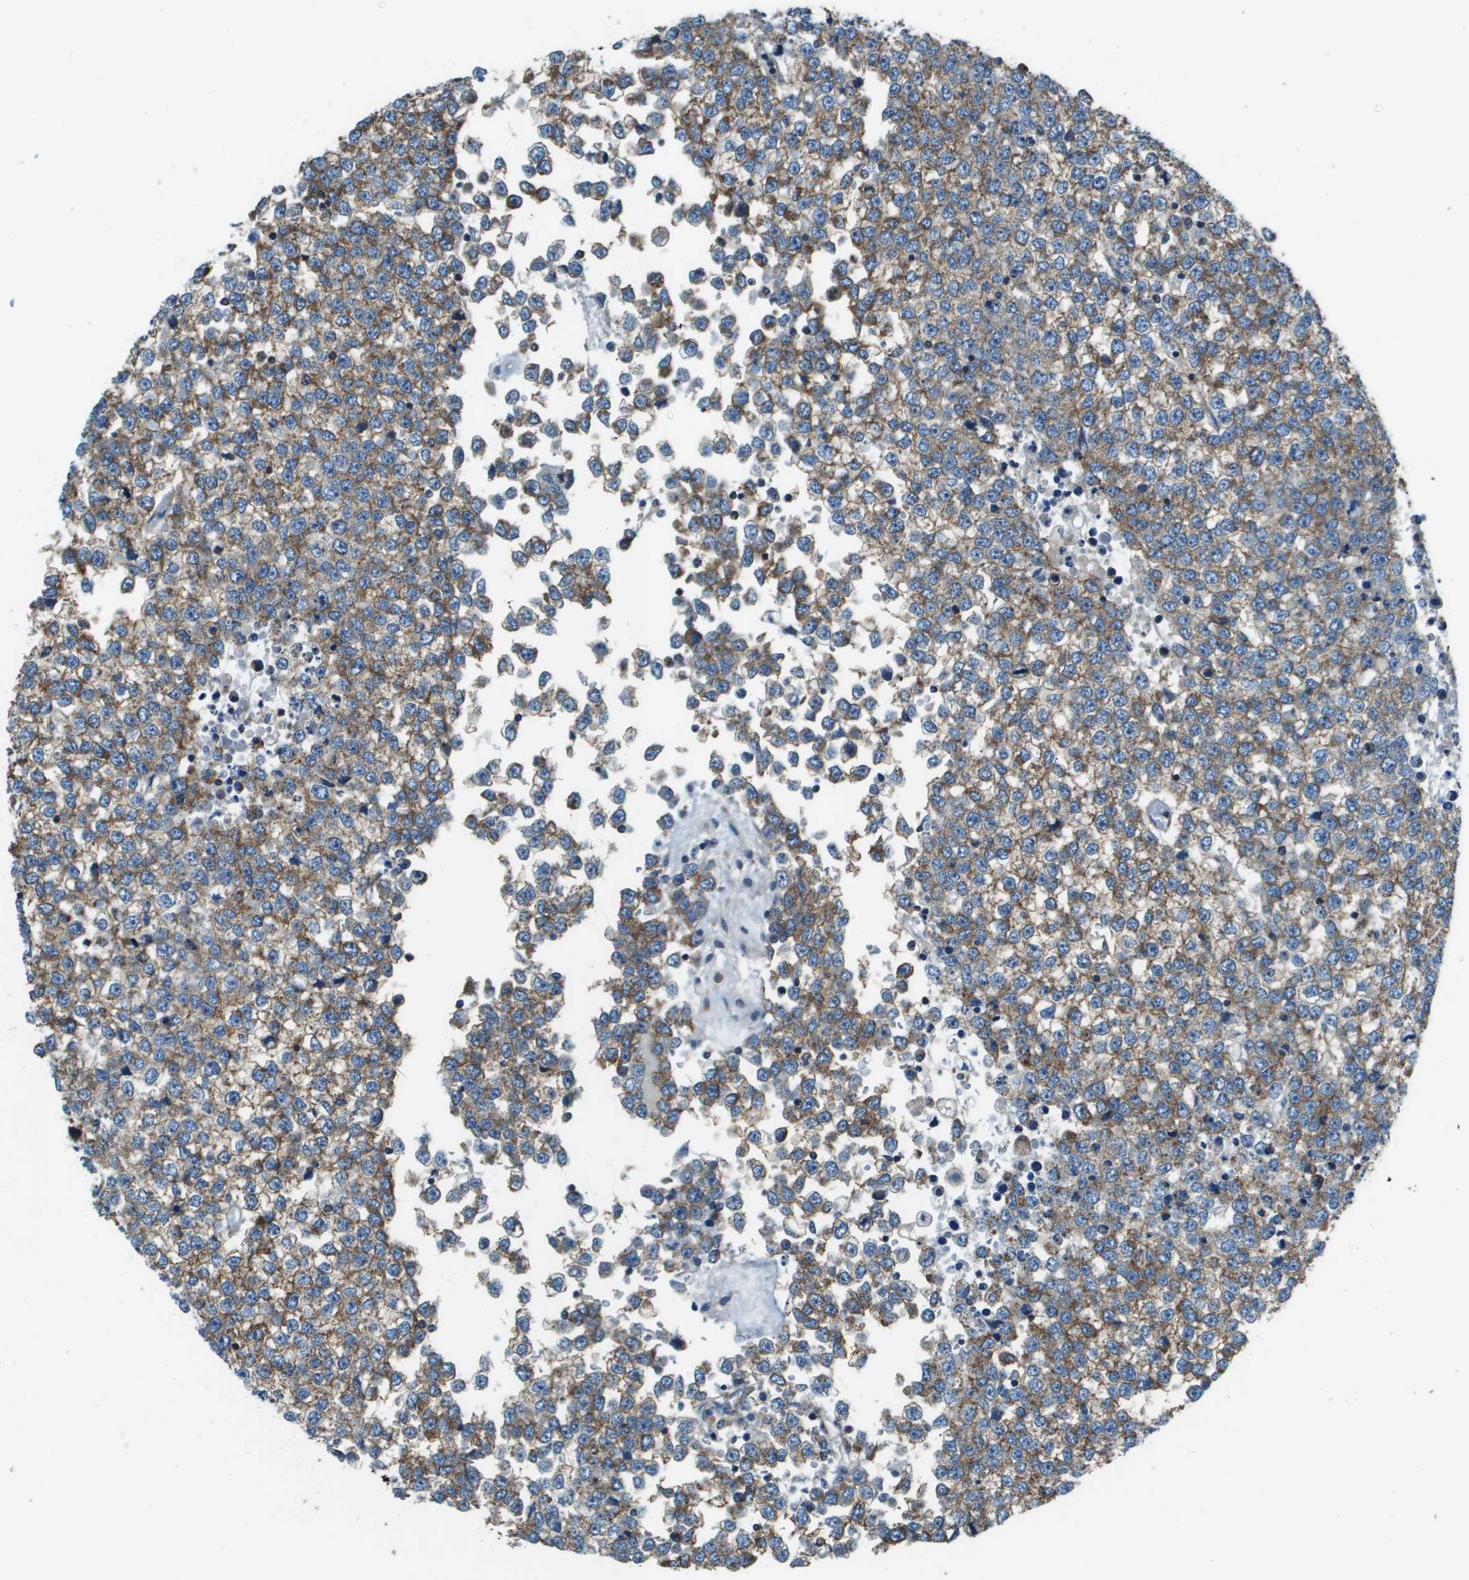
{"staining": {"intensity": "weak", "quantity": ">75%", "location": "cytoplasmic/membranous"}, "tissue": "testis cancer", "cell_type": "Tumor cells", "image_type": "cancer", "snomed": [{"axis": "morphology", "description": "Seminoma, NOS"}, {"axis": "topography", "description": "Testis"}], "caption": "A brown stain shows weak cytoplasmic/membranous positivity of a protein in testis seminoma tumor cells.", "gene": "TMEM51", "patient": {"sex": "male", "age": 65}}